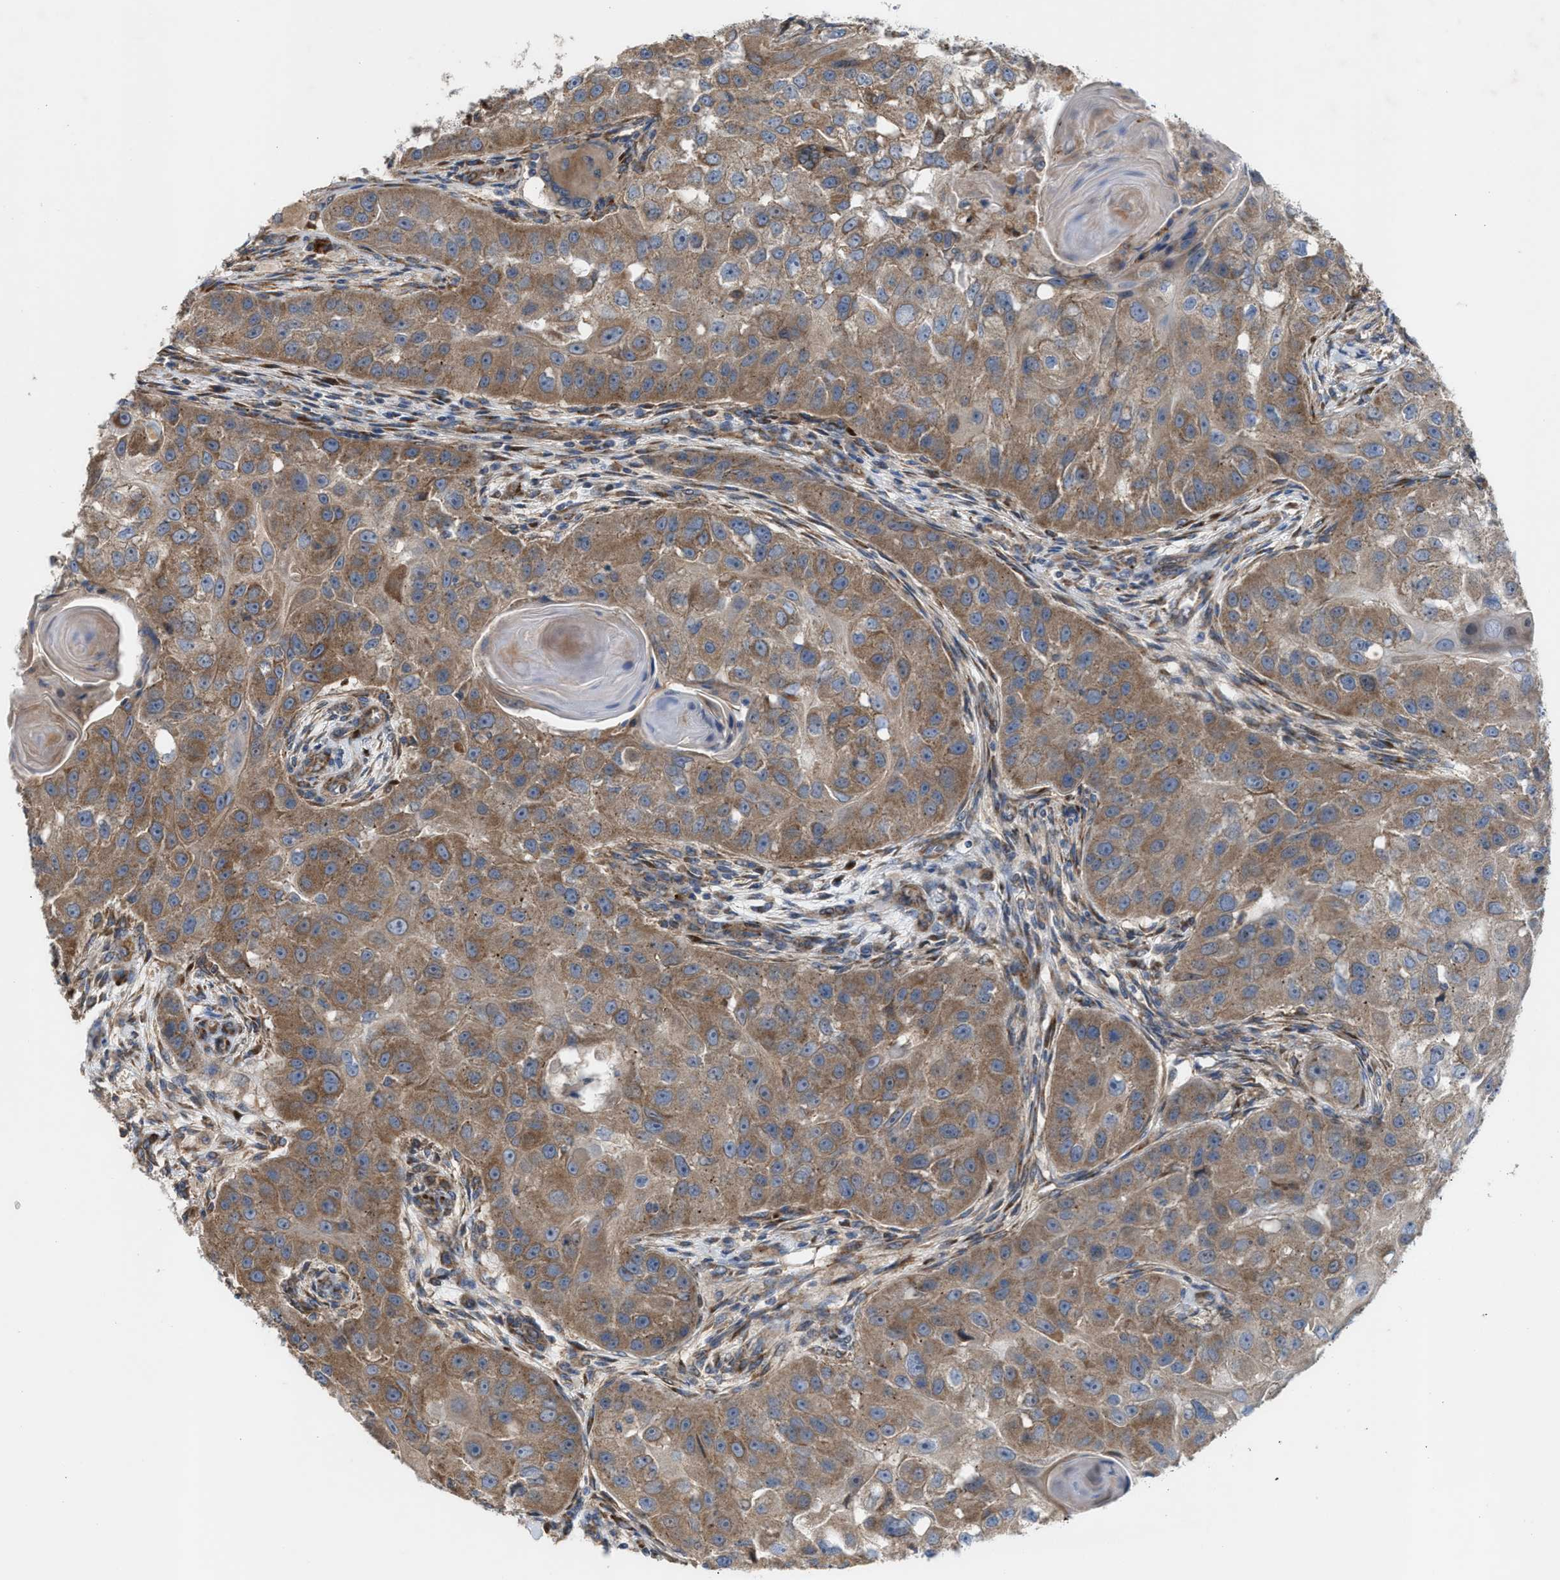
{"staining": {"intensity": "moderate", "quantity": ">75%", "location": "cytoplasmic/membranous"}, "tissue": "head and neck cancer", "cell_type": "Tumor cells", "image_type": "cancer", "snomed": [{"axis": "morphology", "description": "Normal tissue, NOS"}, {"axis": "morphology", "description": "Squamous cell carcinoma, NOS"}, {"axis": "topography", "description": "Skeletal muscle"}, {"axis": "topography", "description": "Head-Neck"}], "caption": "Head and neck squamous cell carcinoma tissue displays moderate cytoplasmic/membranous staining in about >75% of tumor cells, visualized by immunohistochemistry.", "gene": "OXSM", "patient": {"sex": "male", "age": 51}}